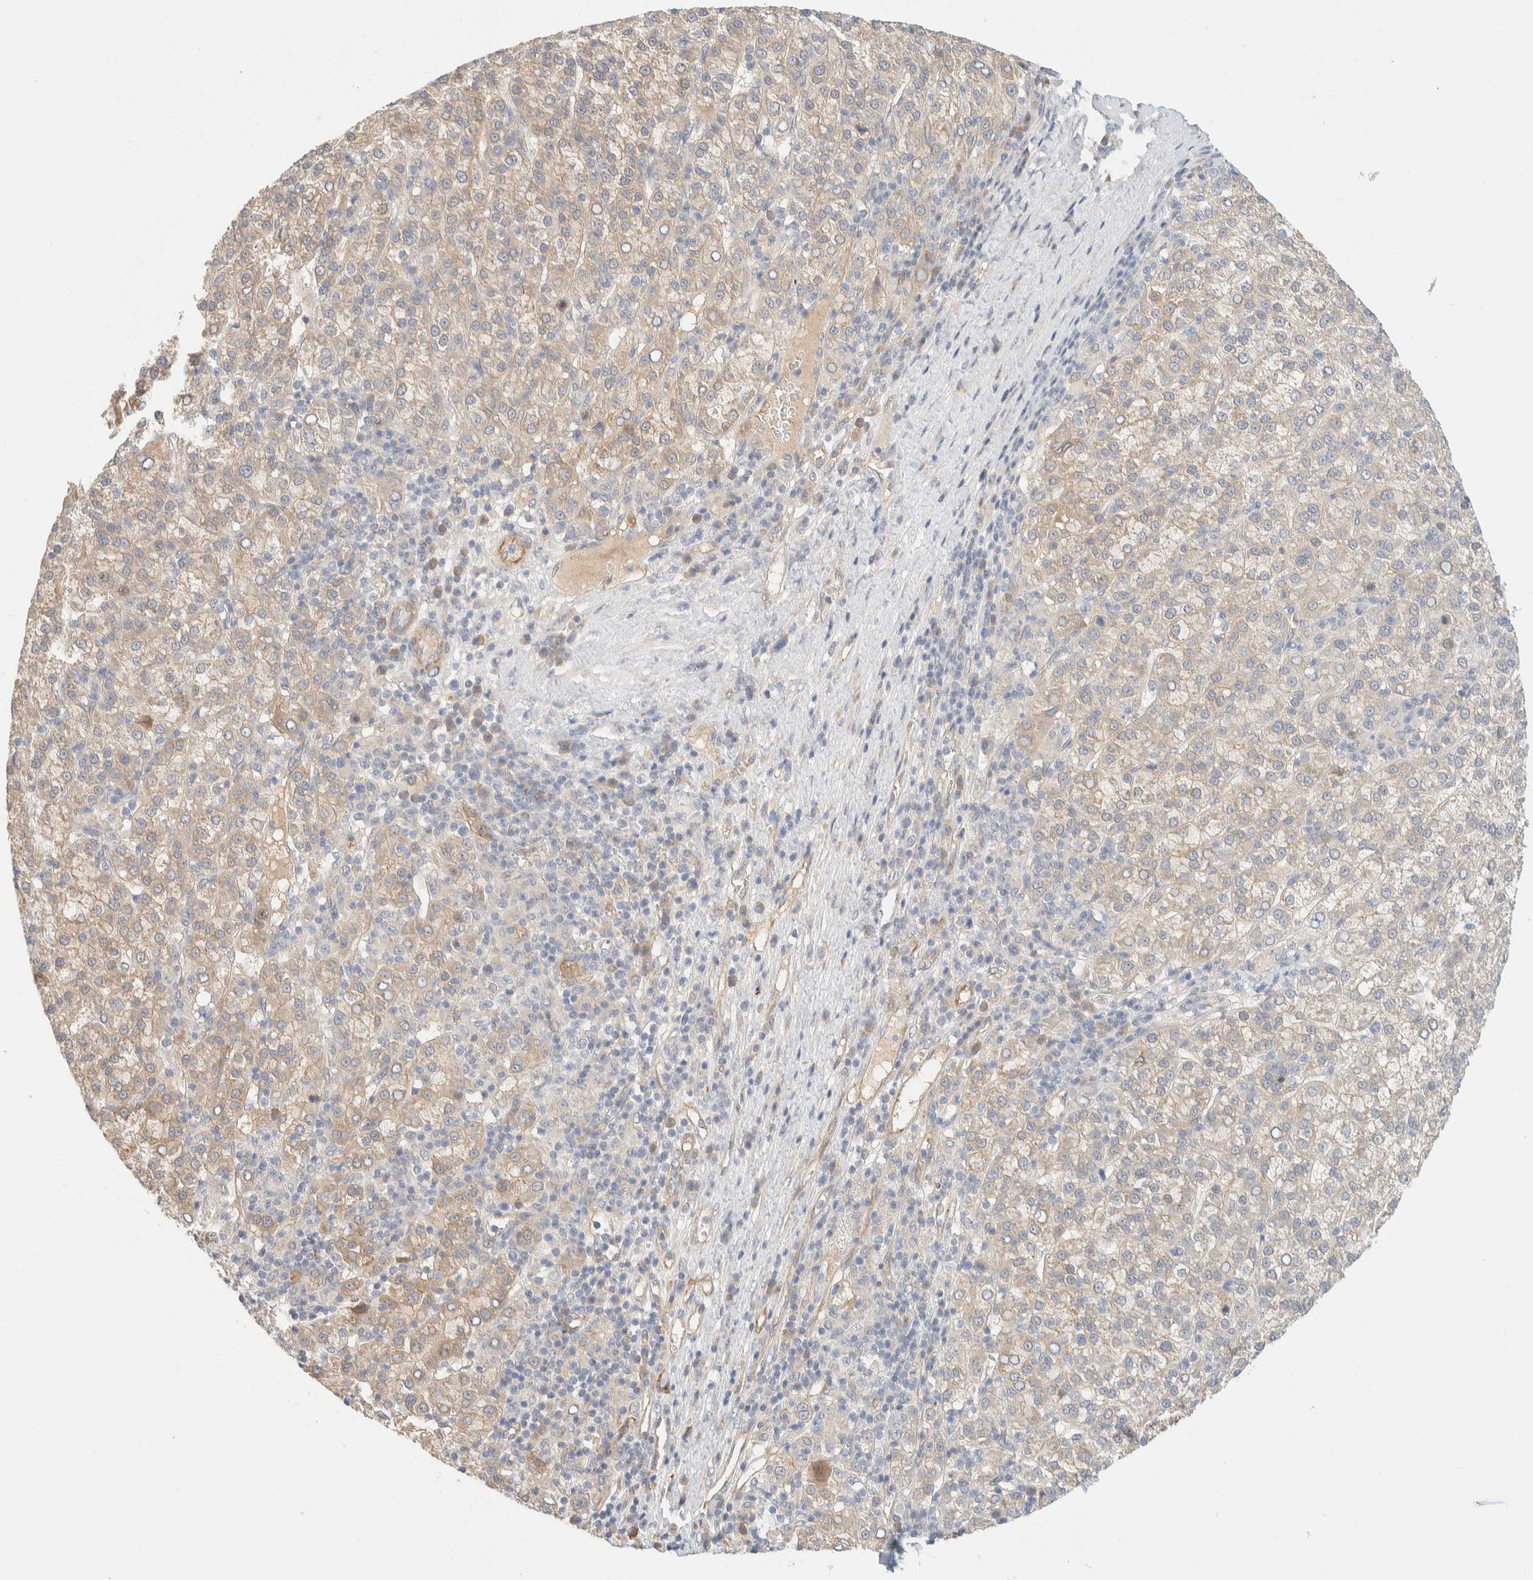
{"staining": {"intensity": "moderate", "quantity": "25%-75%", "location": "cytoplasmic/membranous"}, "tissue": "liver cancer", "cell_type": "Tumor cells", "image_type": "cancer", "snomed": [{"axis": "morphology", "description": "Carcinoma, Hepatocellular, NOS"}, {"axis": "topography", "description": "Liver"}], "caption": "Immunohistochemistry of human hepatocellular carcinoma (liver) reveals medium levels of moderate cytoplasmic/membranous expression in about 25%-75% of tumor cells.", "gene": "FAT1", "patient": {"sex": "female", "age": 58}}